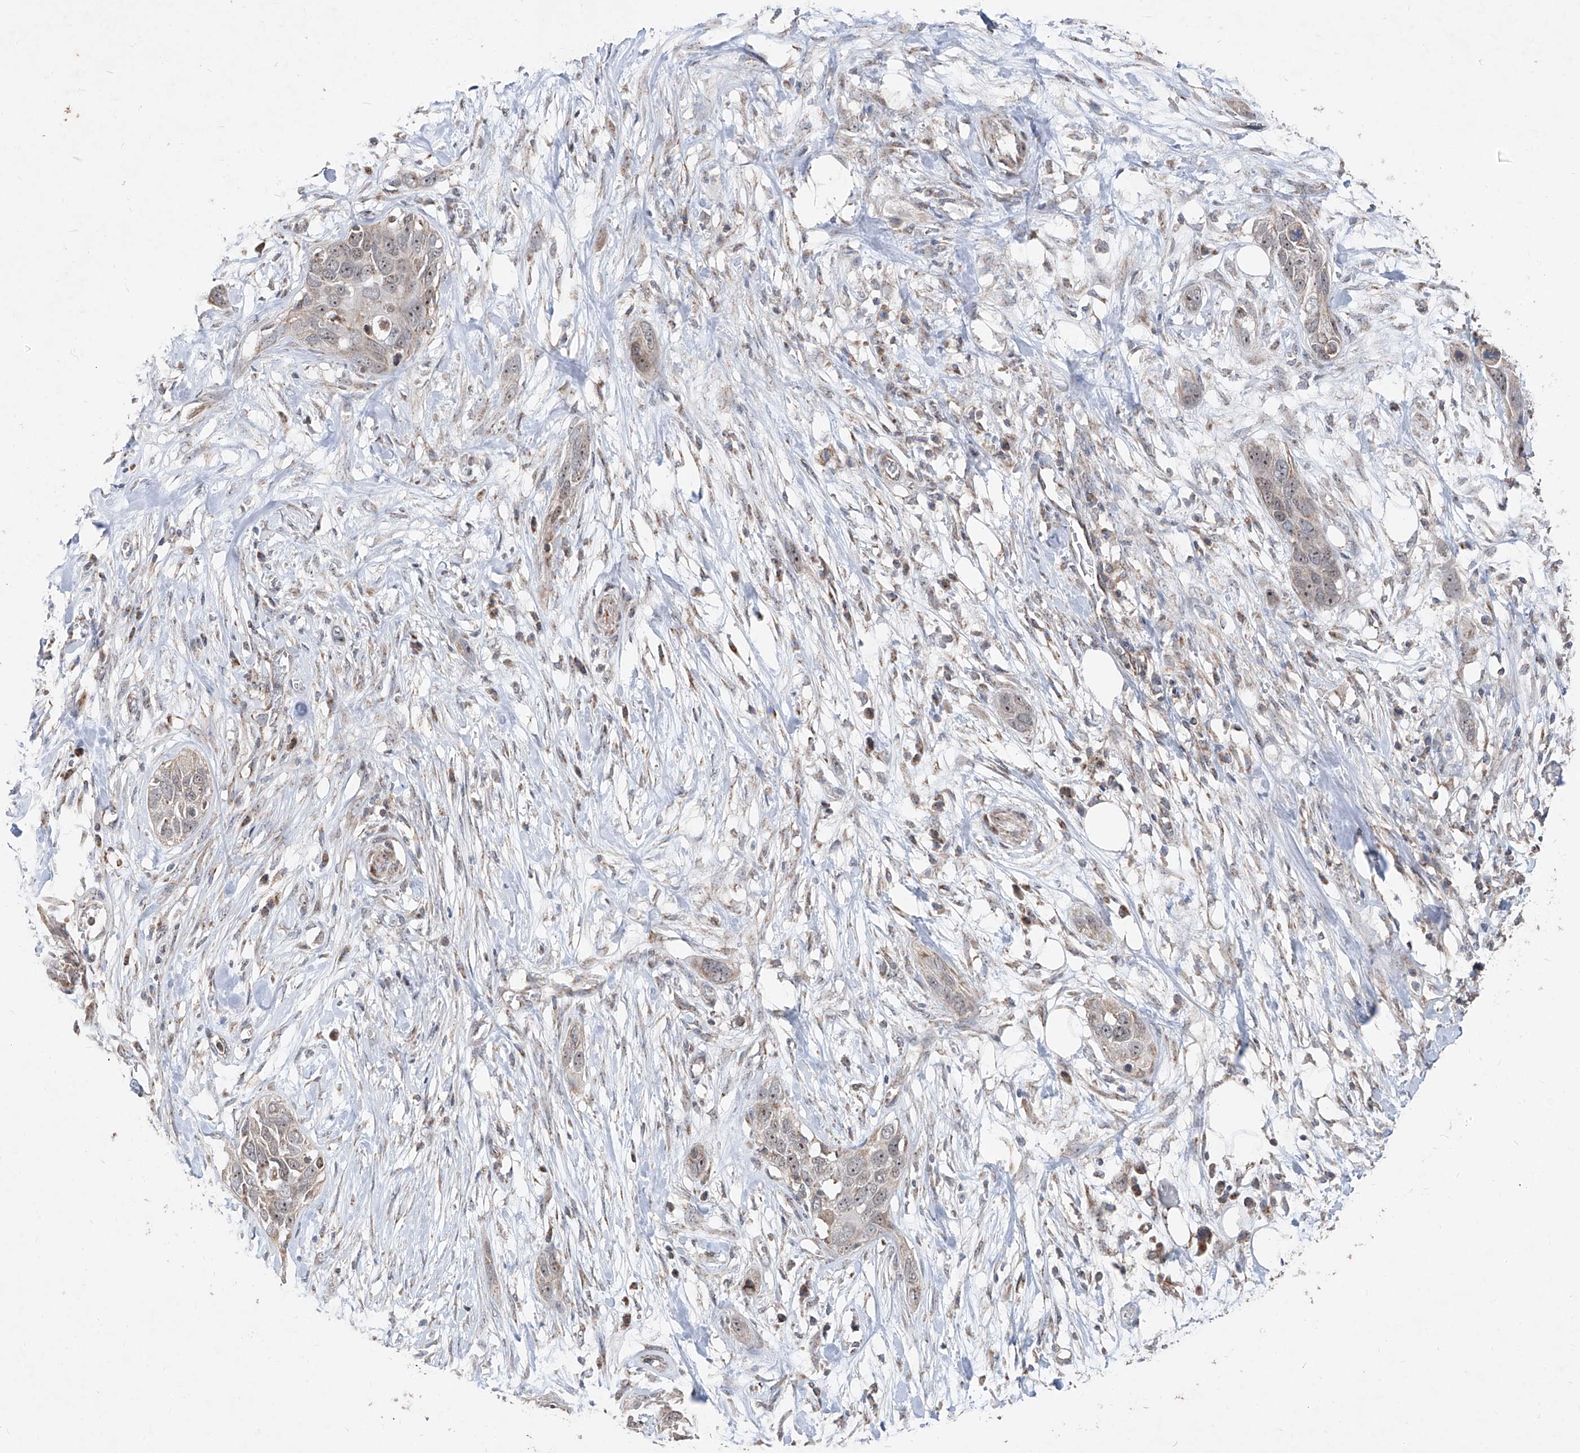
{"staining": {"intensity": "weak", "quantity": "<25%", "location": "nuclear"}, "tissue": "pancreatic cancer", "cell_type": "Tumor cells", "image_type": "cancer", "snomed": [{"axis": "morphology", "description": "Adenocarcinoma, NOS"}, {"axis": "topography", "description": "Pancreas"}], "caption": "A histopathology image of pancreatic cancer (adenocarcinoma) stained for a protein reveals no brown staining in tumor cells. (Brightfield microscopy of DAB IHC at high magnification).", "gene": "NDUFB3", "patient": {"sex": "female", "age": 60}}